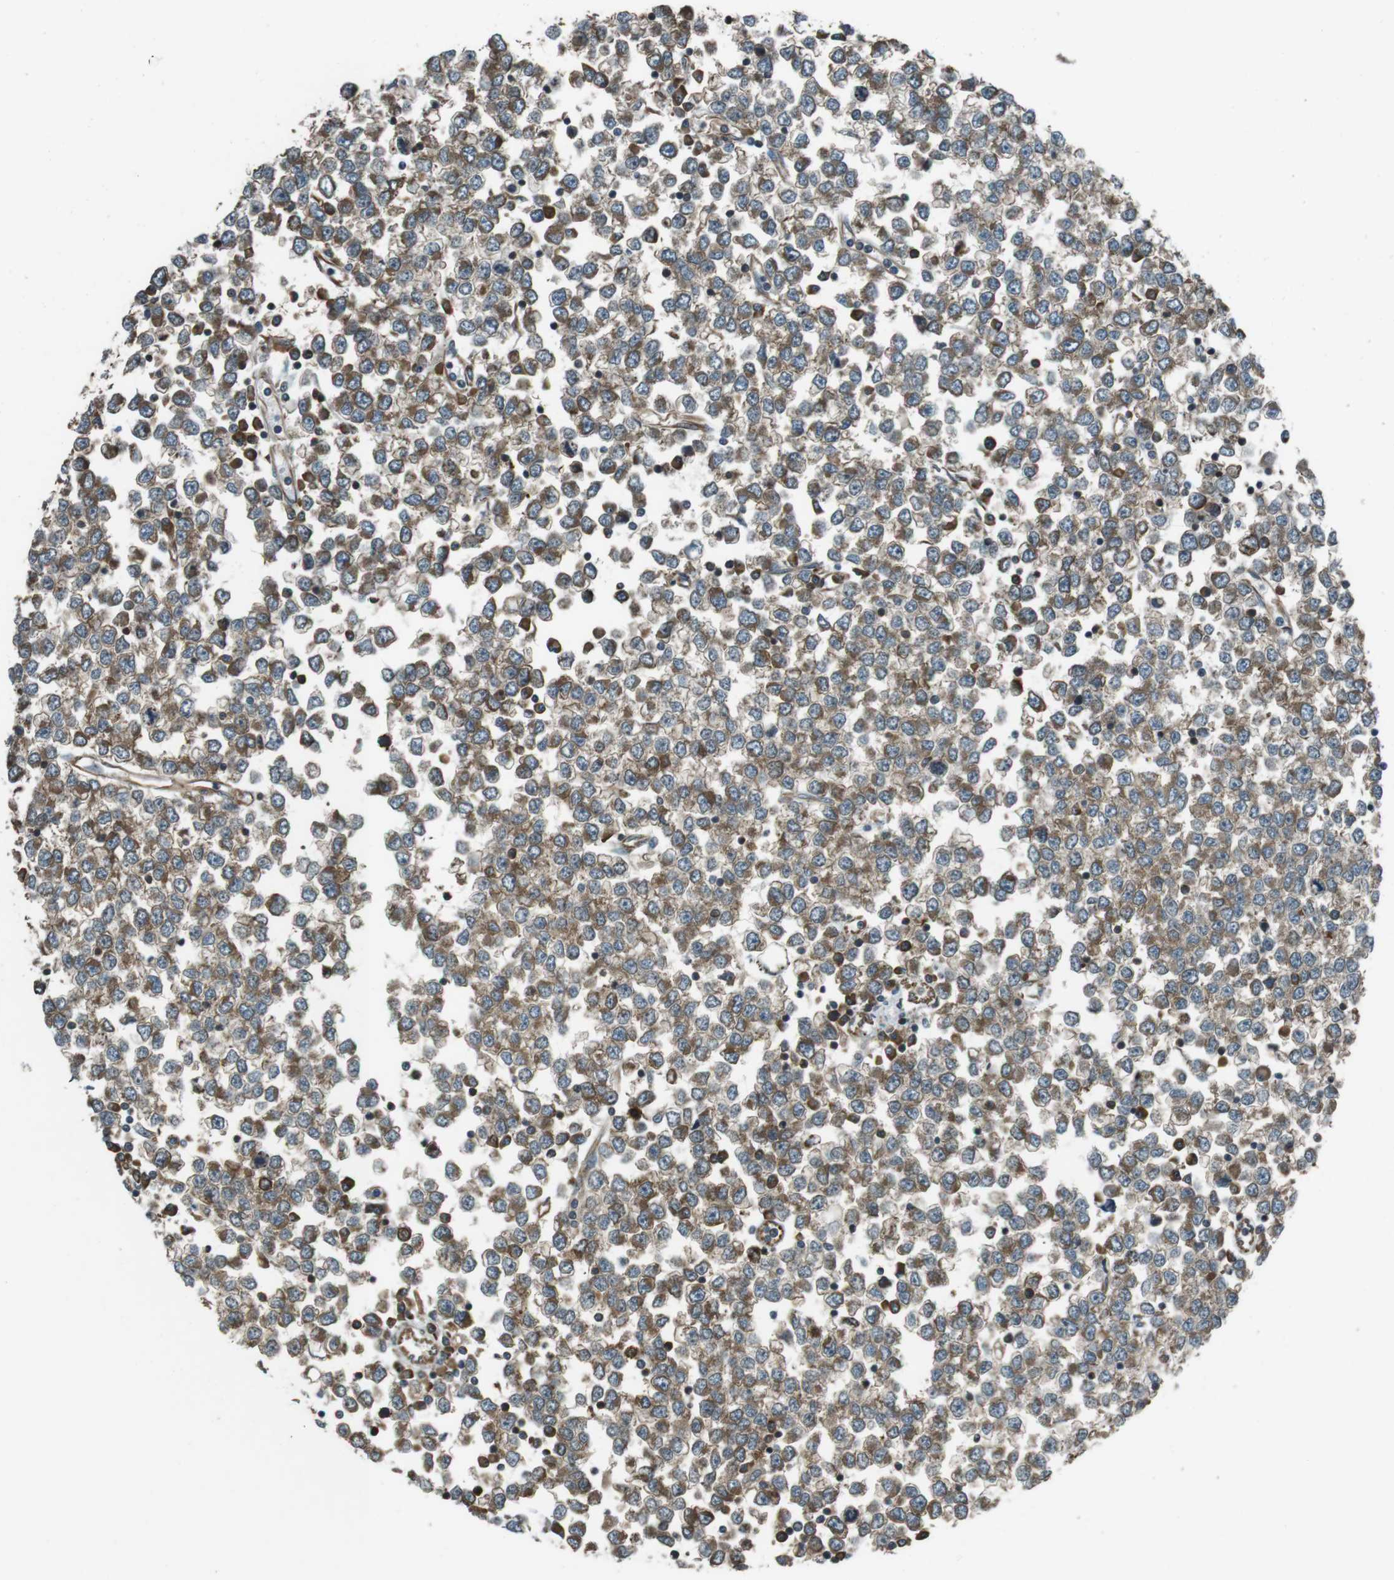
{"staining": {"intensity": "moderate", "quantity": ">75%", "location": "cytoplasmic/membranous"}, "tissue": "testis cancer", "cell_type": "Tumor cells", "image_type": "cancer", "snomed": [{"axis": "morphology", "description": "Seminoma, NOS"}, {"axis": "topography", "description": "Testis"}], "caption": "There is medium levels of moderate cytoplasmic/membranous expression in tumor cells of seminoma (testis), as demonstrated by immunohistochemical staining (brown color).", "gene": "PA2G4", "patient": {"sex": "male", "age": 65}}